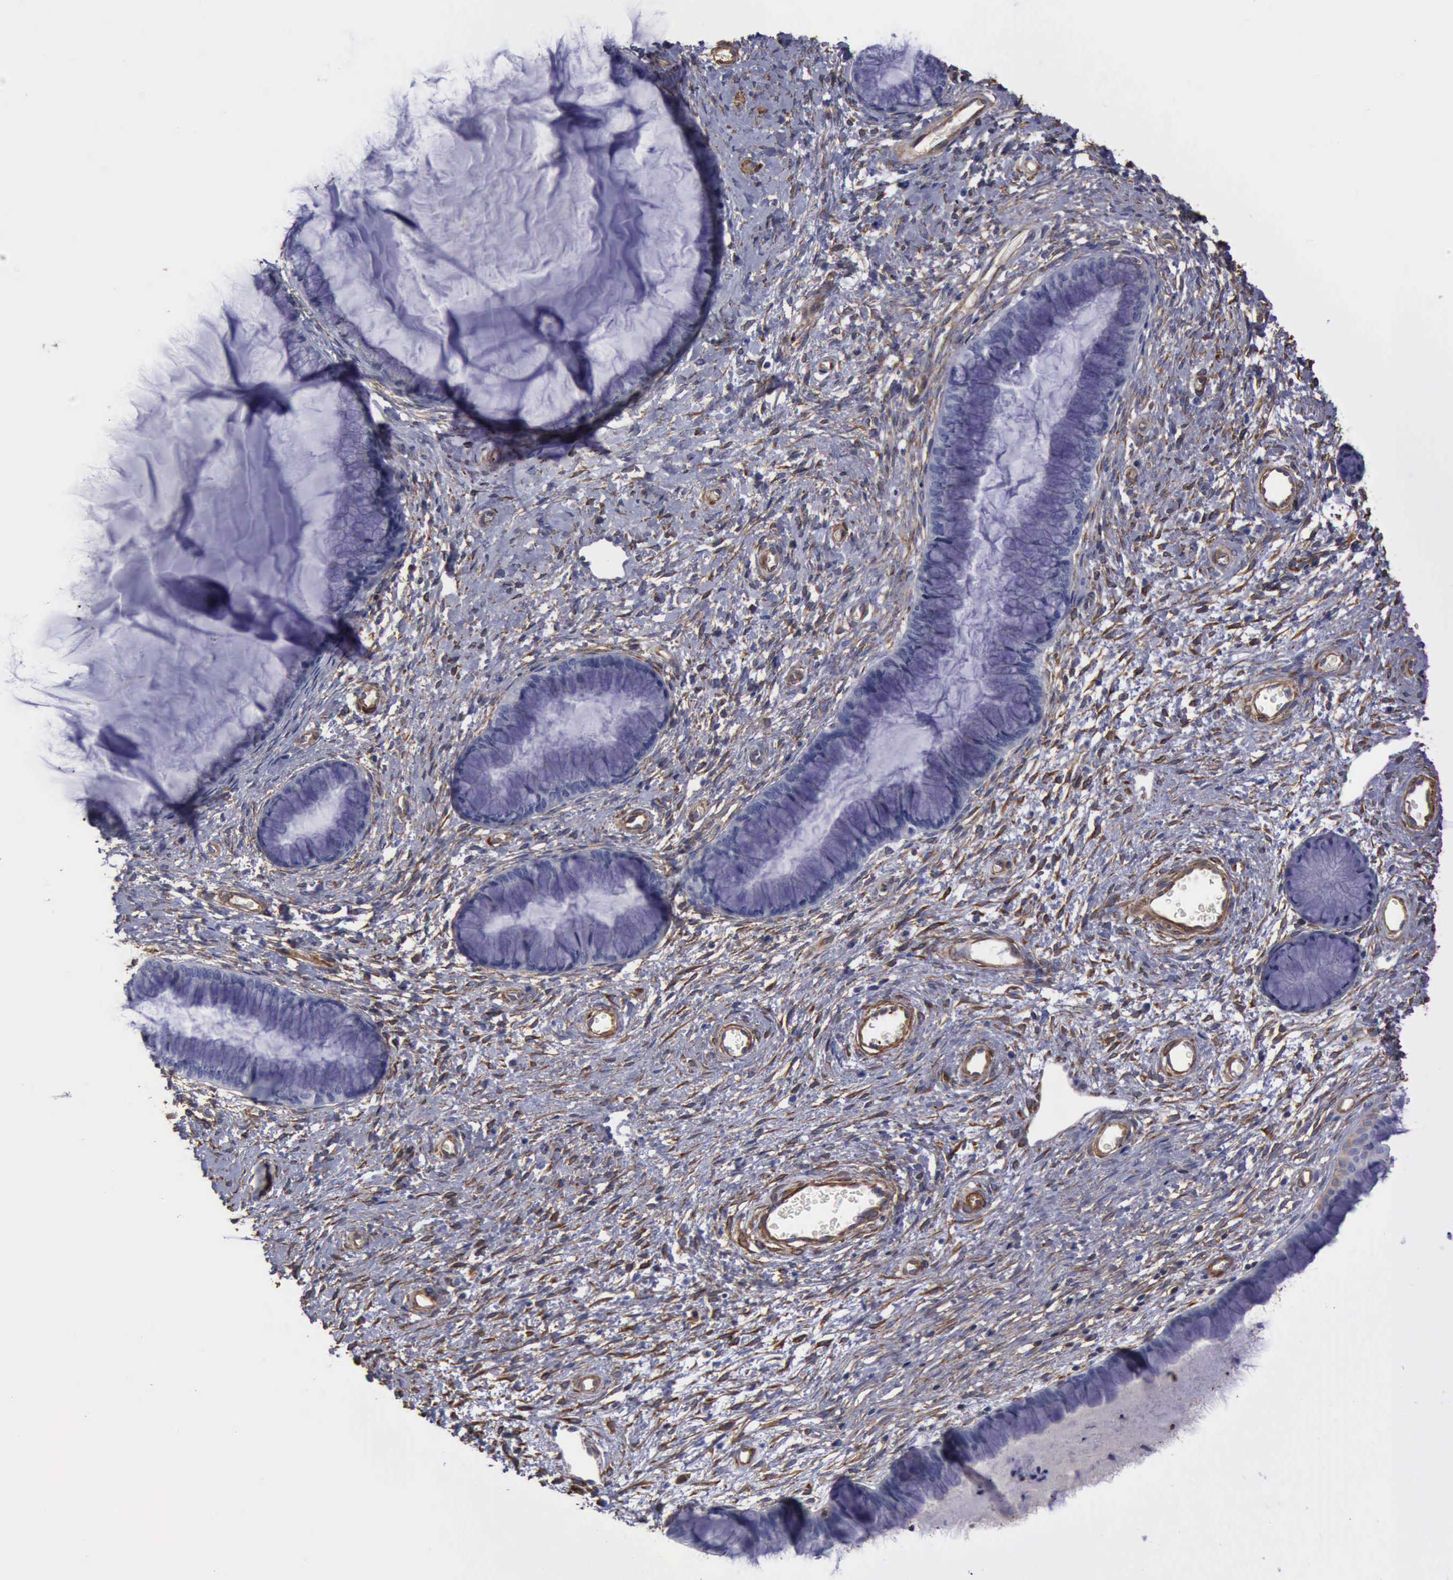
{"staining": {"intensity": "negative", "quantity": "none", "location": "none"}, "tissue": "cervix", "cell_type": "Glandular cells", "image_type": "normal", "snomed": [{"axis": "morphology", "description": "Normal tissue, NOS"}, {"axis": "topography", "description": "Cervix"}], "caption": "IHC photomicrograph of unremarkable cervix: cervix stained with DAB demonstrates no significant protein positivity in glandular cells. (Stains: DAB (3,3'-diaminobenzidine) IHC with hematoxylin counter stain, Microscopy: brightfield microscopy at high magnification).", "gene": "FLNA", "patient": {"sex": "female", "age": 27}}